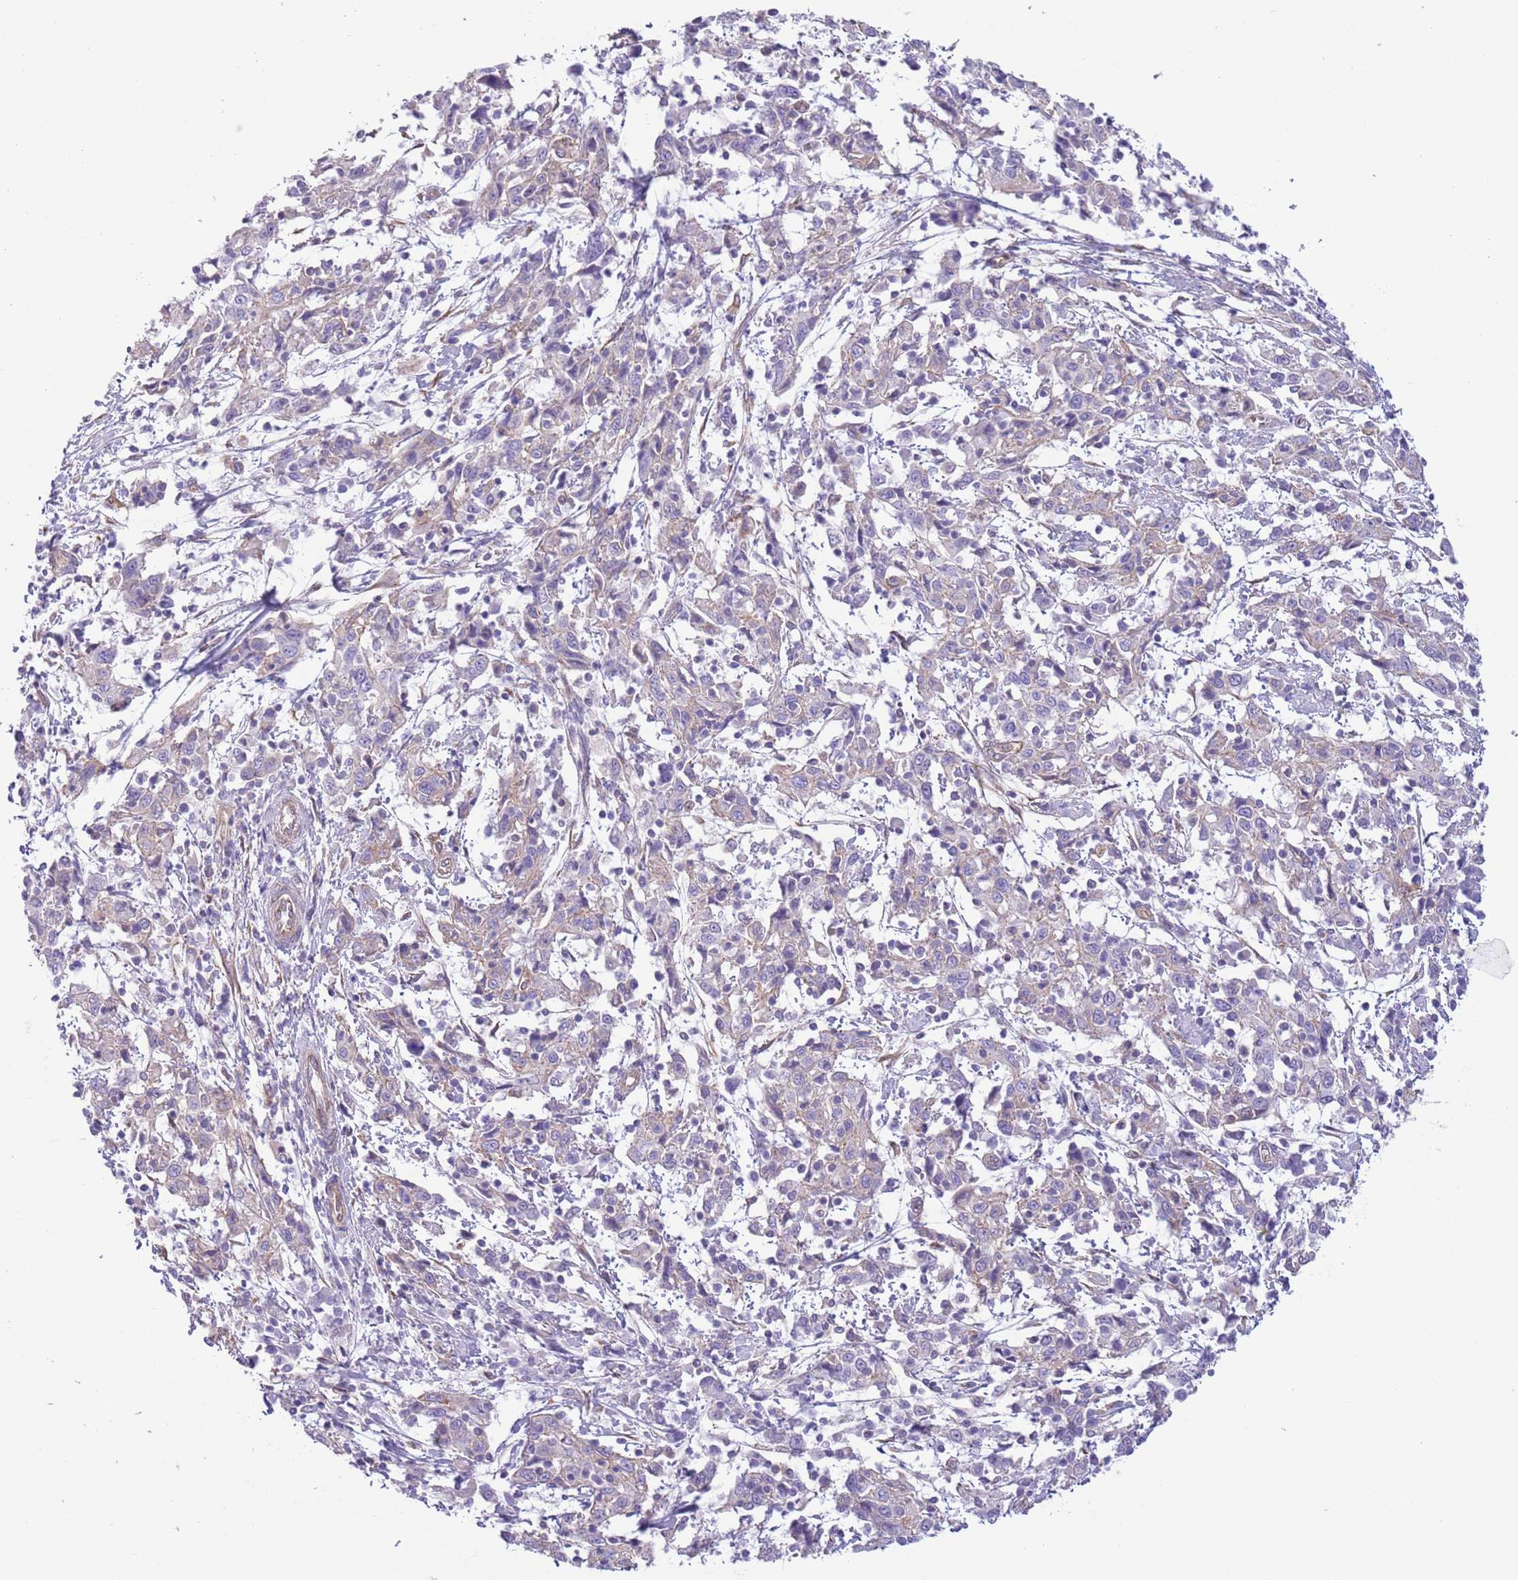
{"staining": {"intensity": "moderate", "quantity": "25%-75%", "location": "cytoplasmic/membranous"}, "tissue": "cervical cancer", "cell_type": "Tumor cells", "image_type": "cancer", "snomed": [{"axis": "morphology", "description": "Squamous cell carcinoma, NOS"}, {"axis": "topography", "description": "Cervix"}], "caption": "Tumor cells reveal medium levels of moderate cytoplasmic/membranous staining in approximately 25%-75% of cells in human squamous cell carcinoma (cervical).", "gene": "RBP3", "patient": {"sex": "female", "age": 46}}